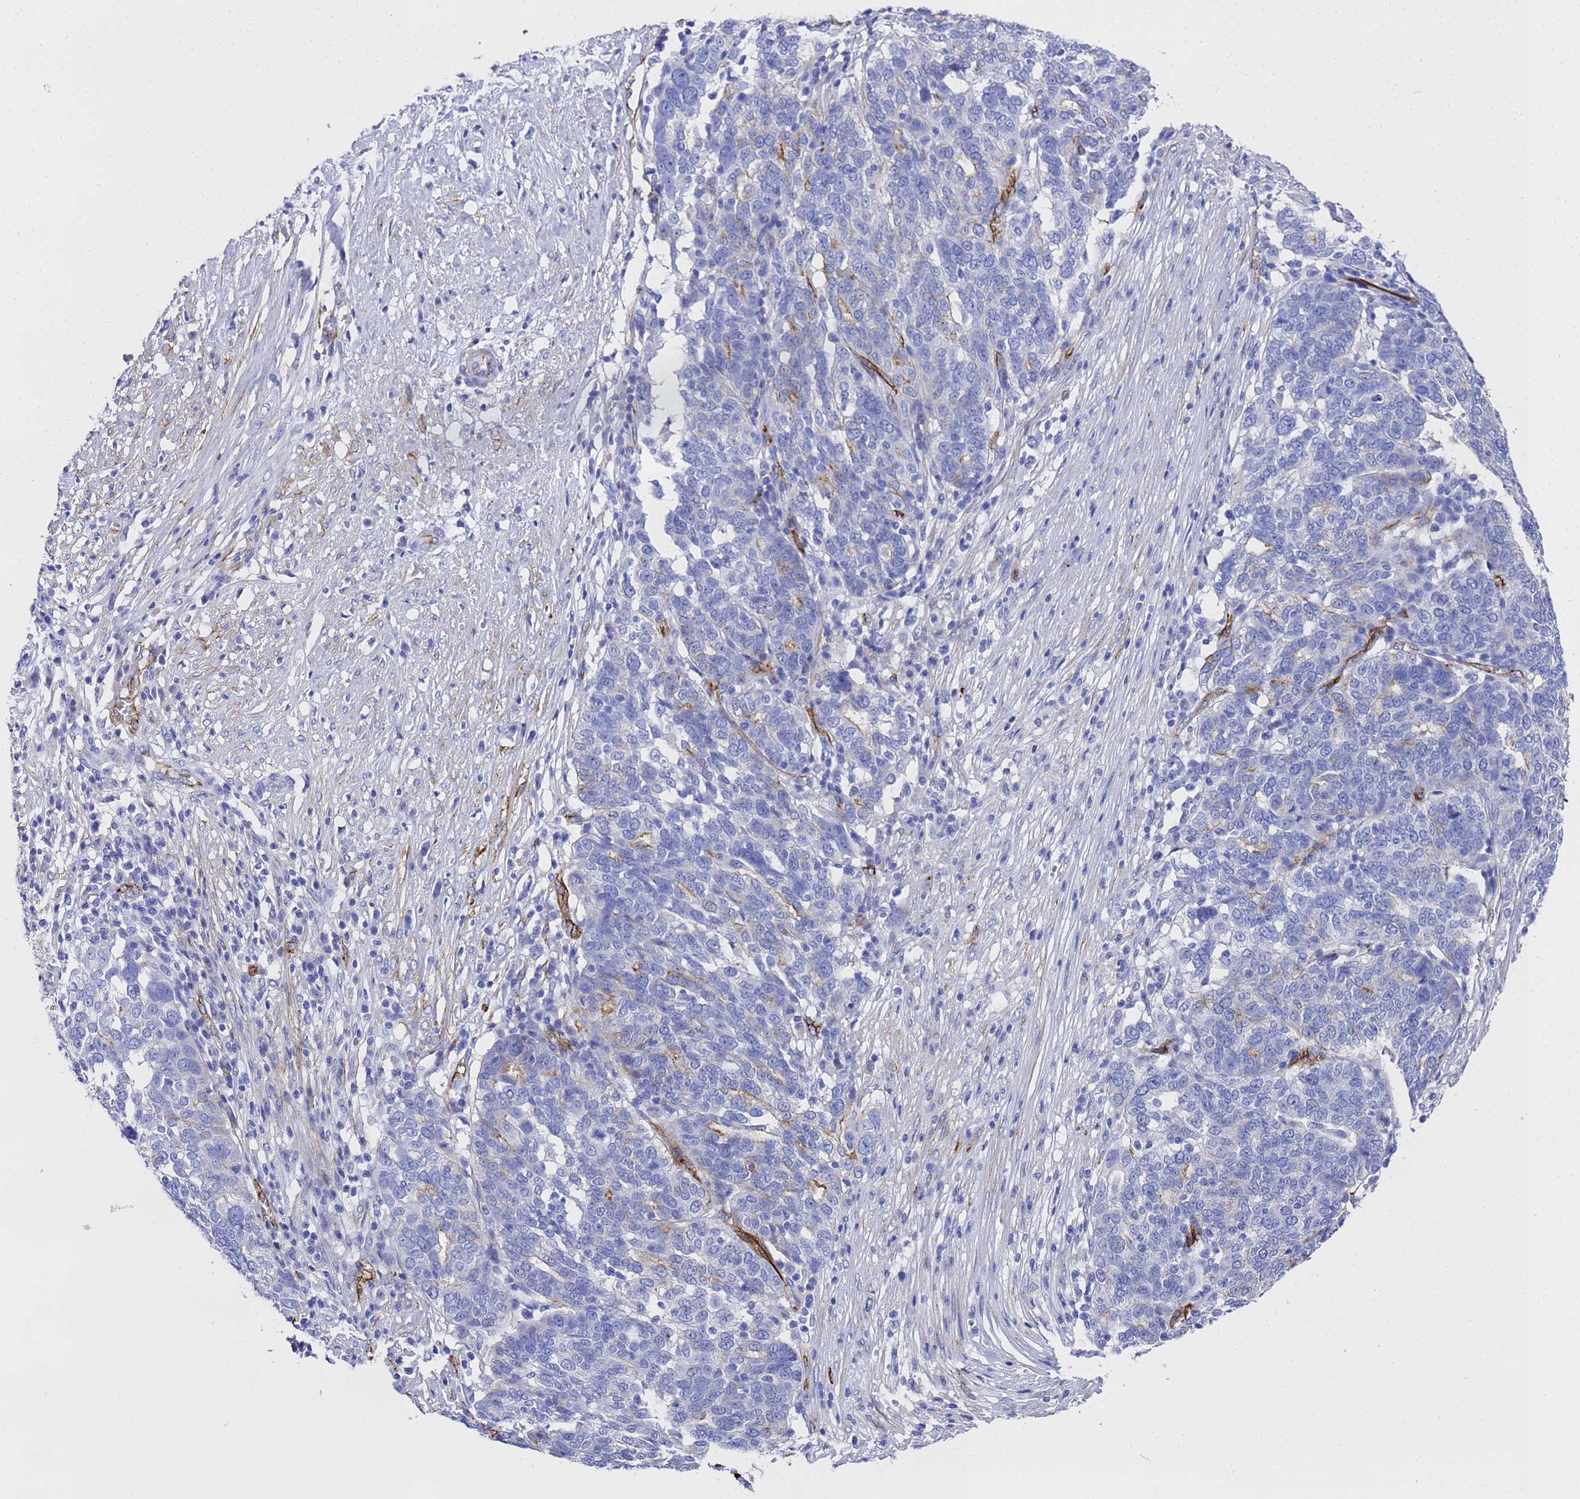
{"staining": {"intensity": "negative", "quantity": "none", "location": "none"}, "tissue": "ovarian cancer", "cell_type": "Tumor cells", "image_type": "cancer", "snomed": [{"axis": "morphology", "description": "Cystadenocarcinoma, serous, NOS"}, {"axis": "topography", "description": "Ovary"}], "caption": "Ovarian cancer (serous cystadenocarcinoma) stained for a protein using immunohistochemistry (IHC) shows no expression tumor cells.", "gene": "ADIPOQ", "patient": {"sex": "female", "age": 59}}